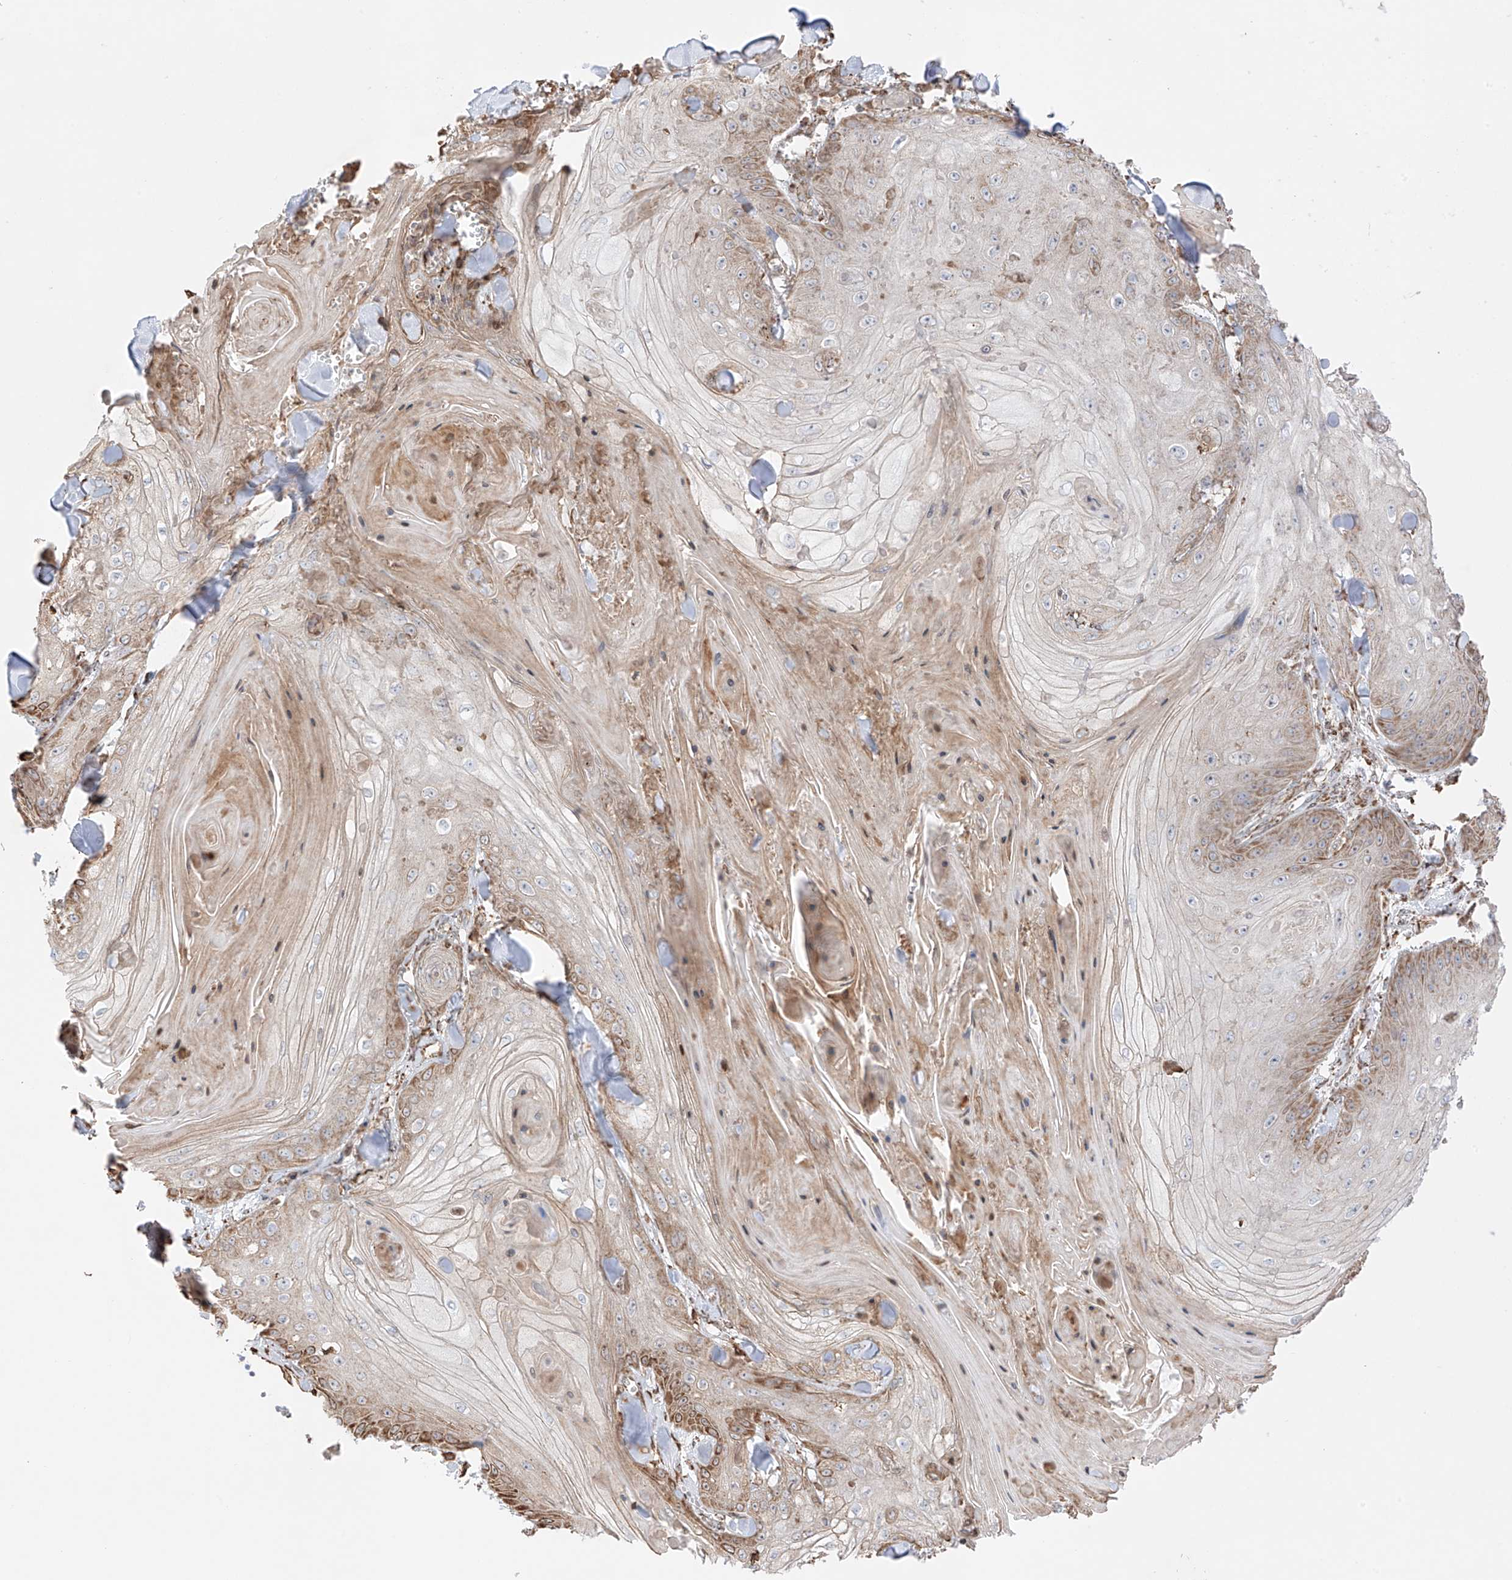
{"staining": {"intensity": "moderate", "quantity": "25%-75%", "location": "cytoplasmic/membranous"}, "tissue": "skin cancer", "cell_type": "Tumor cells", "image_type": "cancer", "snomed": [{"axis": "morphology", "description": "Squamous cell carcinoma, NOS"}, {"axis": "topography", "description": "Skin"}], "caption": "Skin squamous cell carcinoma tissue demonstrates moderate cytoplasmic/membranous positivity in about 25%-75% of tumor cells, visualized by immunohistochemistry.", "gene": "XKR3", "patient": {"sex": "male", "age": 74}}